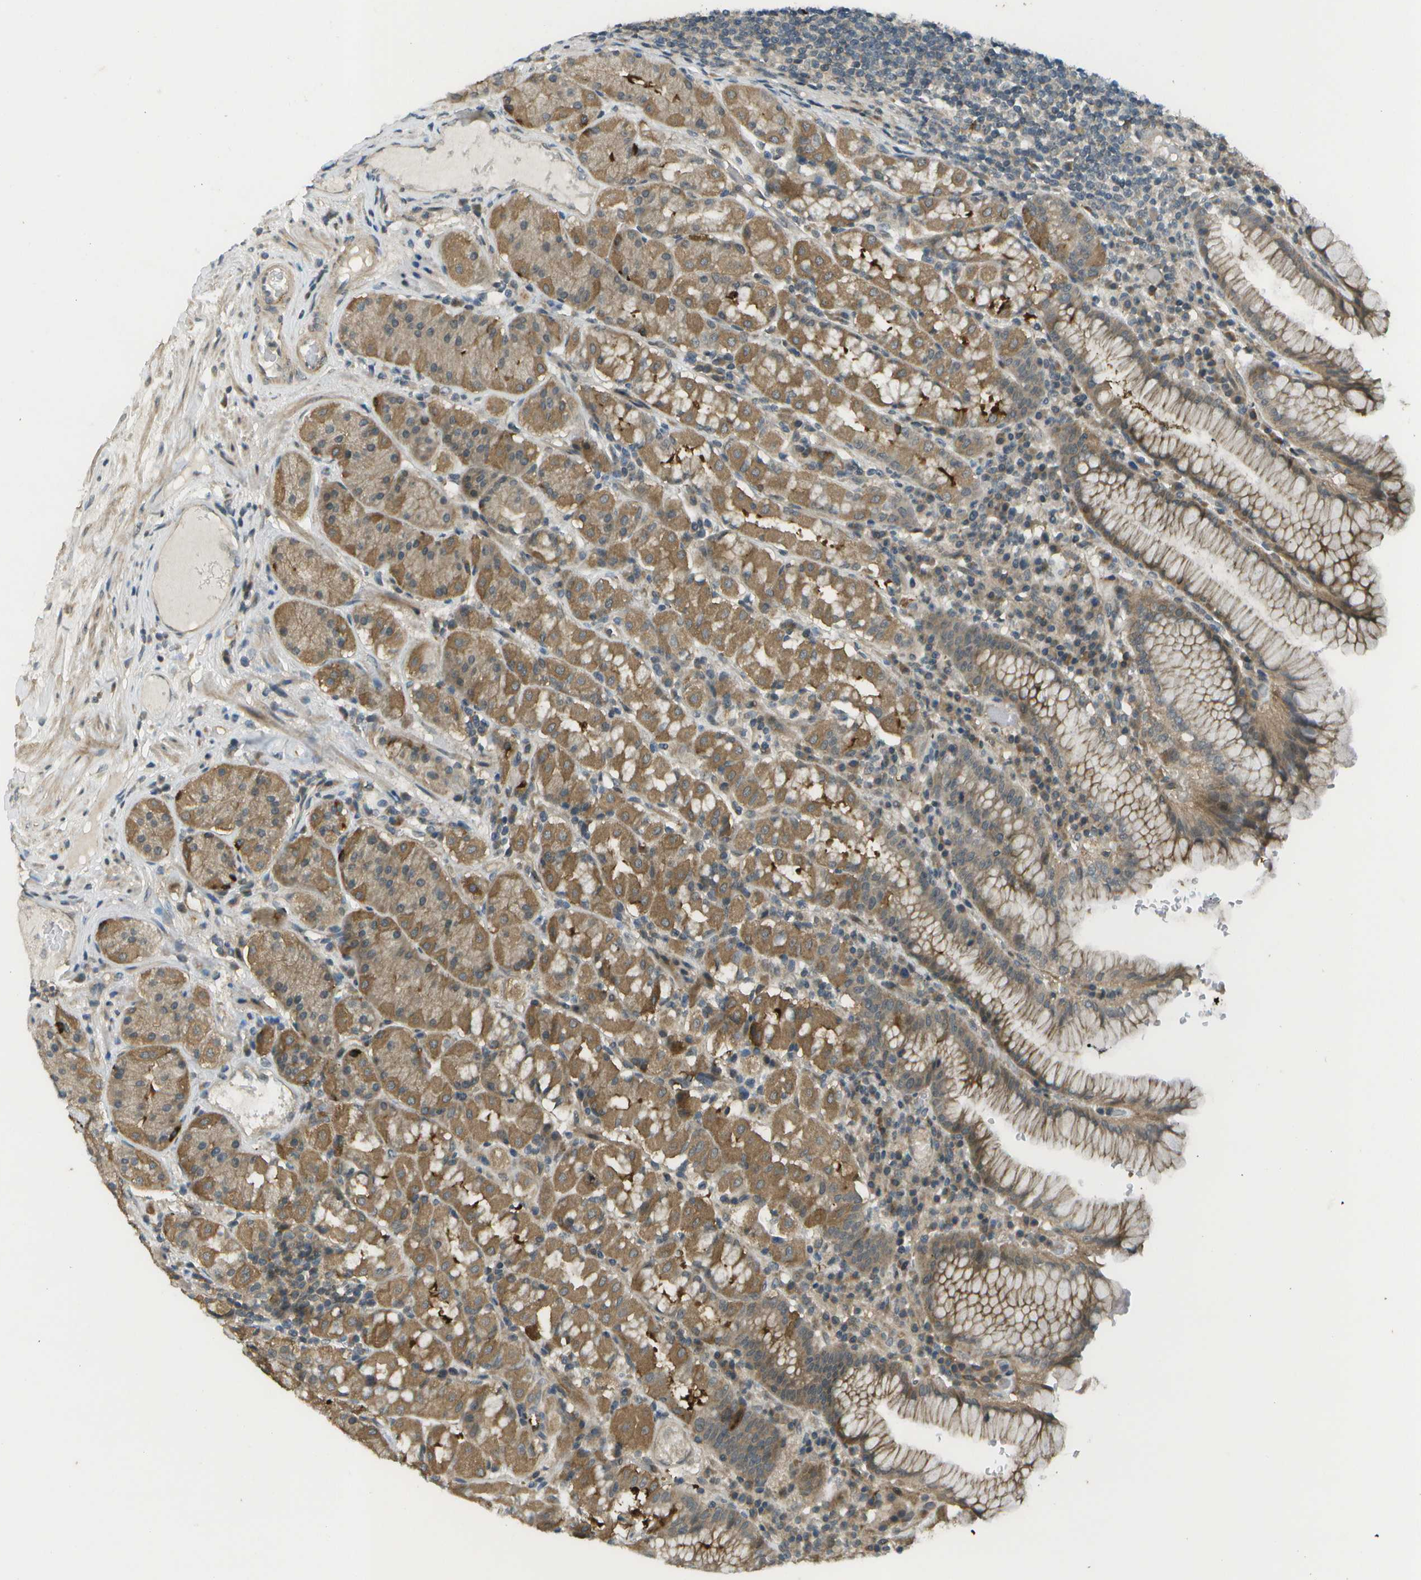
{"staining": {"intensity": "moderate", "quantity": ">75%", "location": "cytoplasmic/membranous"}, "tissue": "stomach", "cell_type": "Glandular cells", "image_type": "normal", "snomed": [{"axis": "morphology", "description": "Normal tissue, NOS"}, {"axis": "topography", "description": "Stomach"}, {"axis": "topography", "description": "Stomach, lower"}], "caption": "Protein analysis of benign stomach reveals moderate cytoplasmic/membranous positivity in approximately >75% of glandular cells.", "gene": "WNK2", "patient": {"sex": "female", "age": 56}}